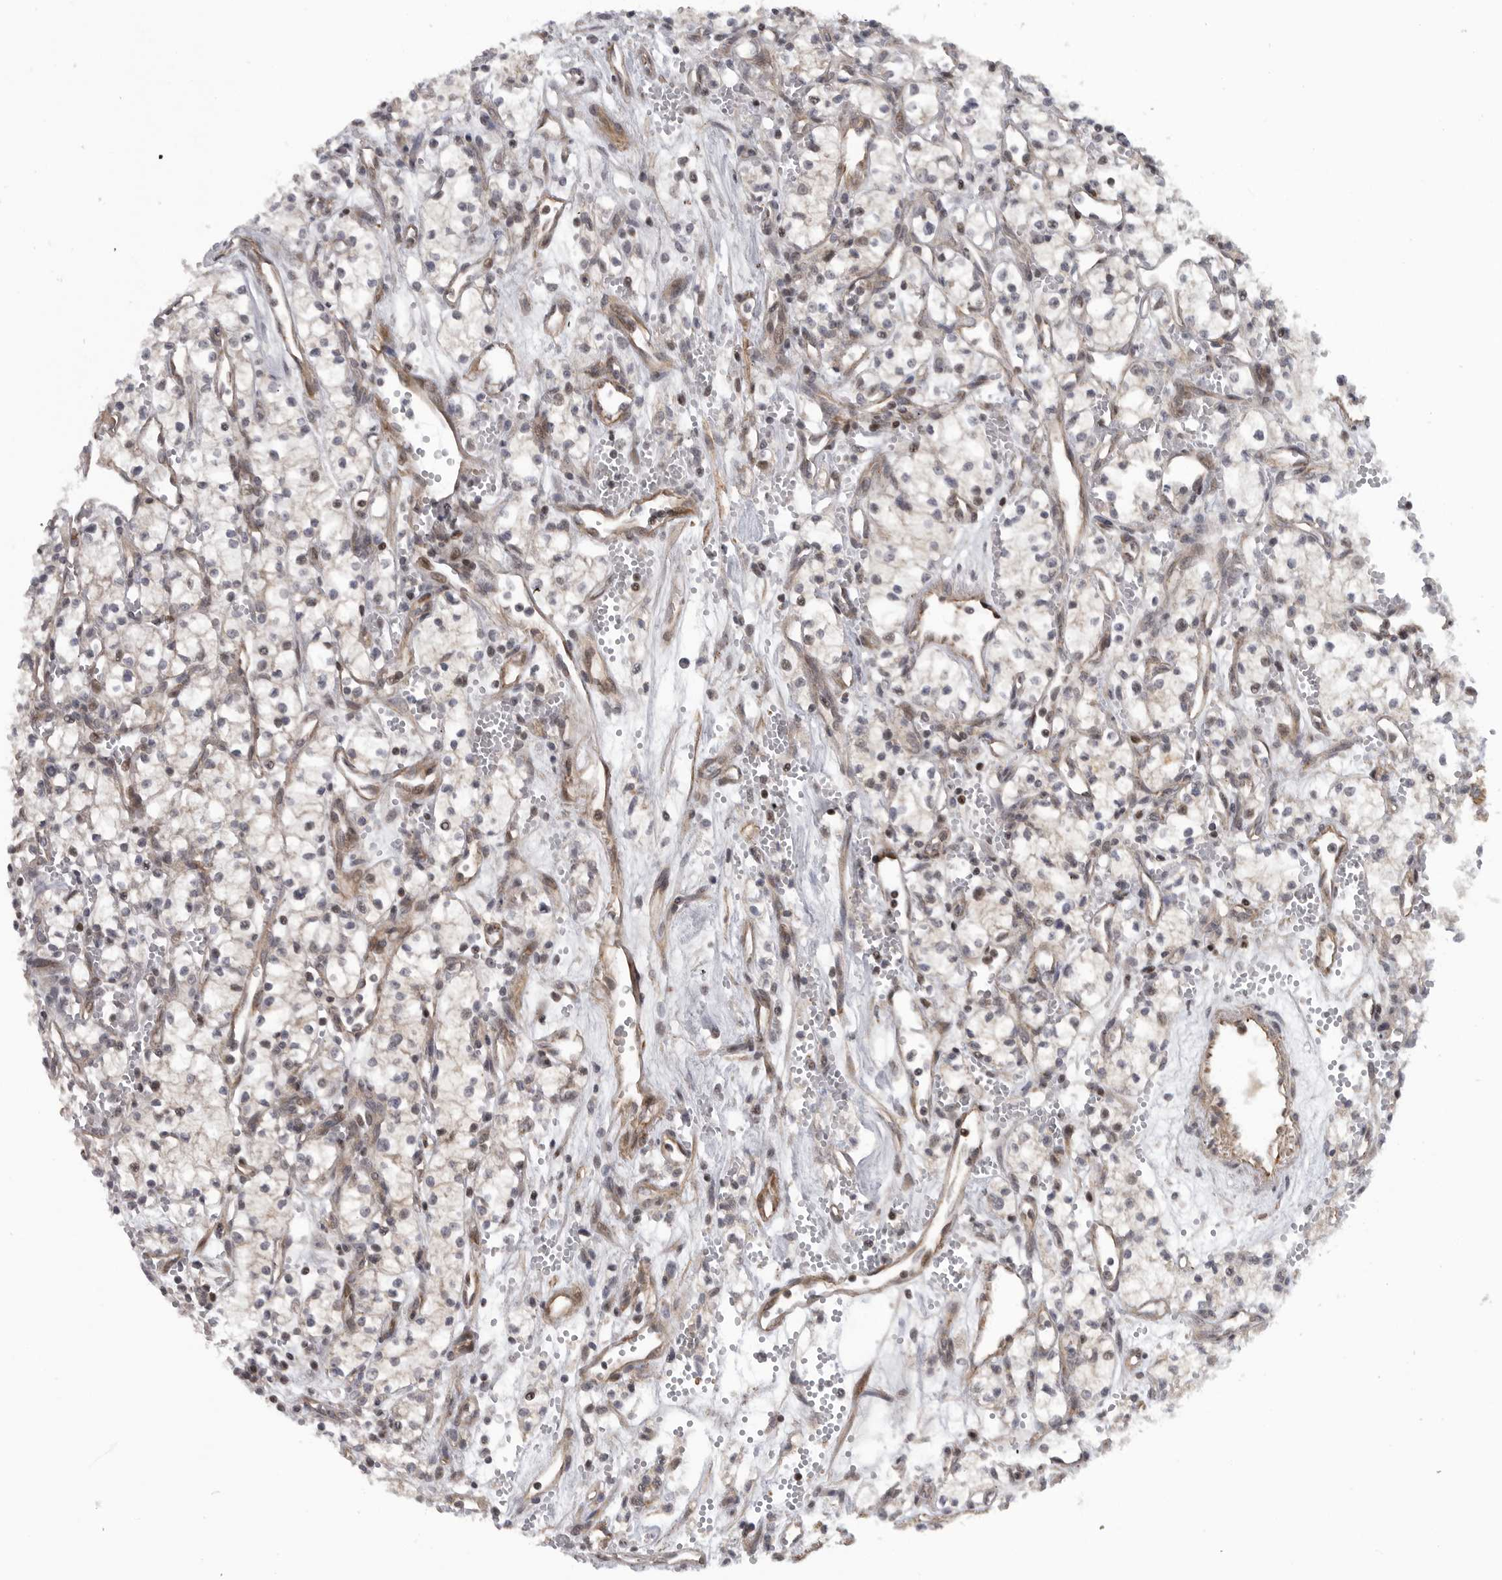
{"staining": {"intensity": "weak", "quantity": "<25%", "location": "cytoplasmic/membranous"}, "tissue": "renal cancer", "cell_type": "Tumor cells", "image_type": "cancer", "snomed": [{"axis": "morphology", "description": "Adenocarcinoma, NOS"}, {"axis": "topography", "description": "Kidney"}], "caption": "Adenocarcinoma (renal) was stained to show a protein in brown. There is no significant expression in tumor cells. Brightfield microscopy of immunohistochemistry (IHC) stained with DAB (brown) and hematoxylin (blue), captured at high magnification.", "gene": "TMPRSS11F", "patient": {"sex": "male", "age": 59}}